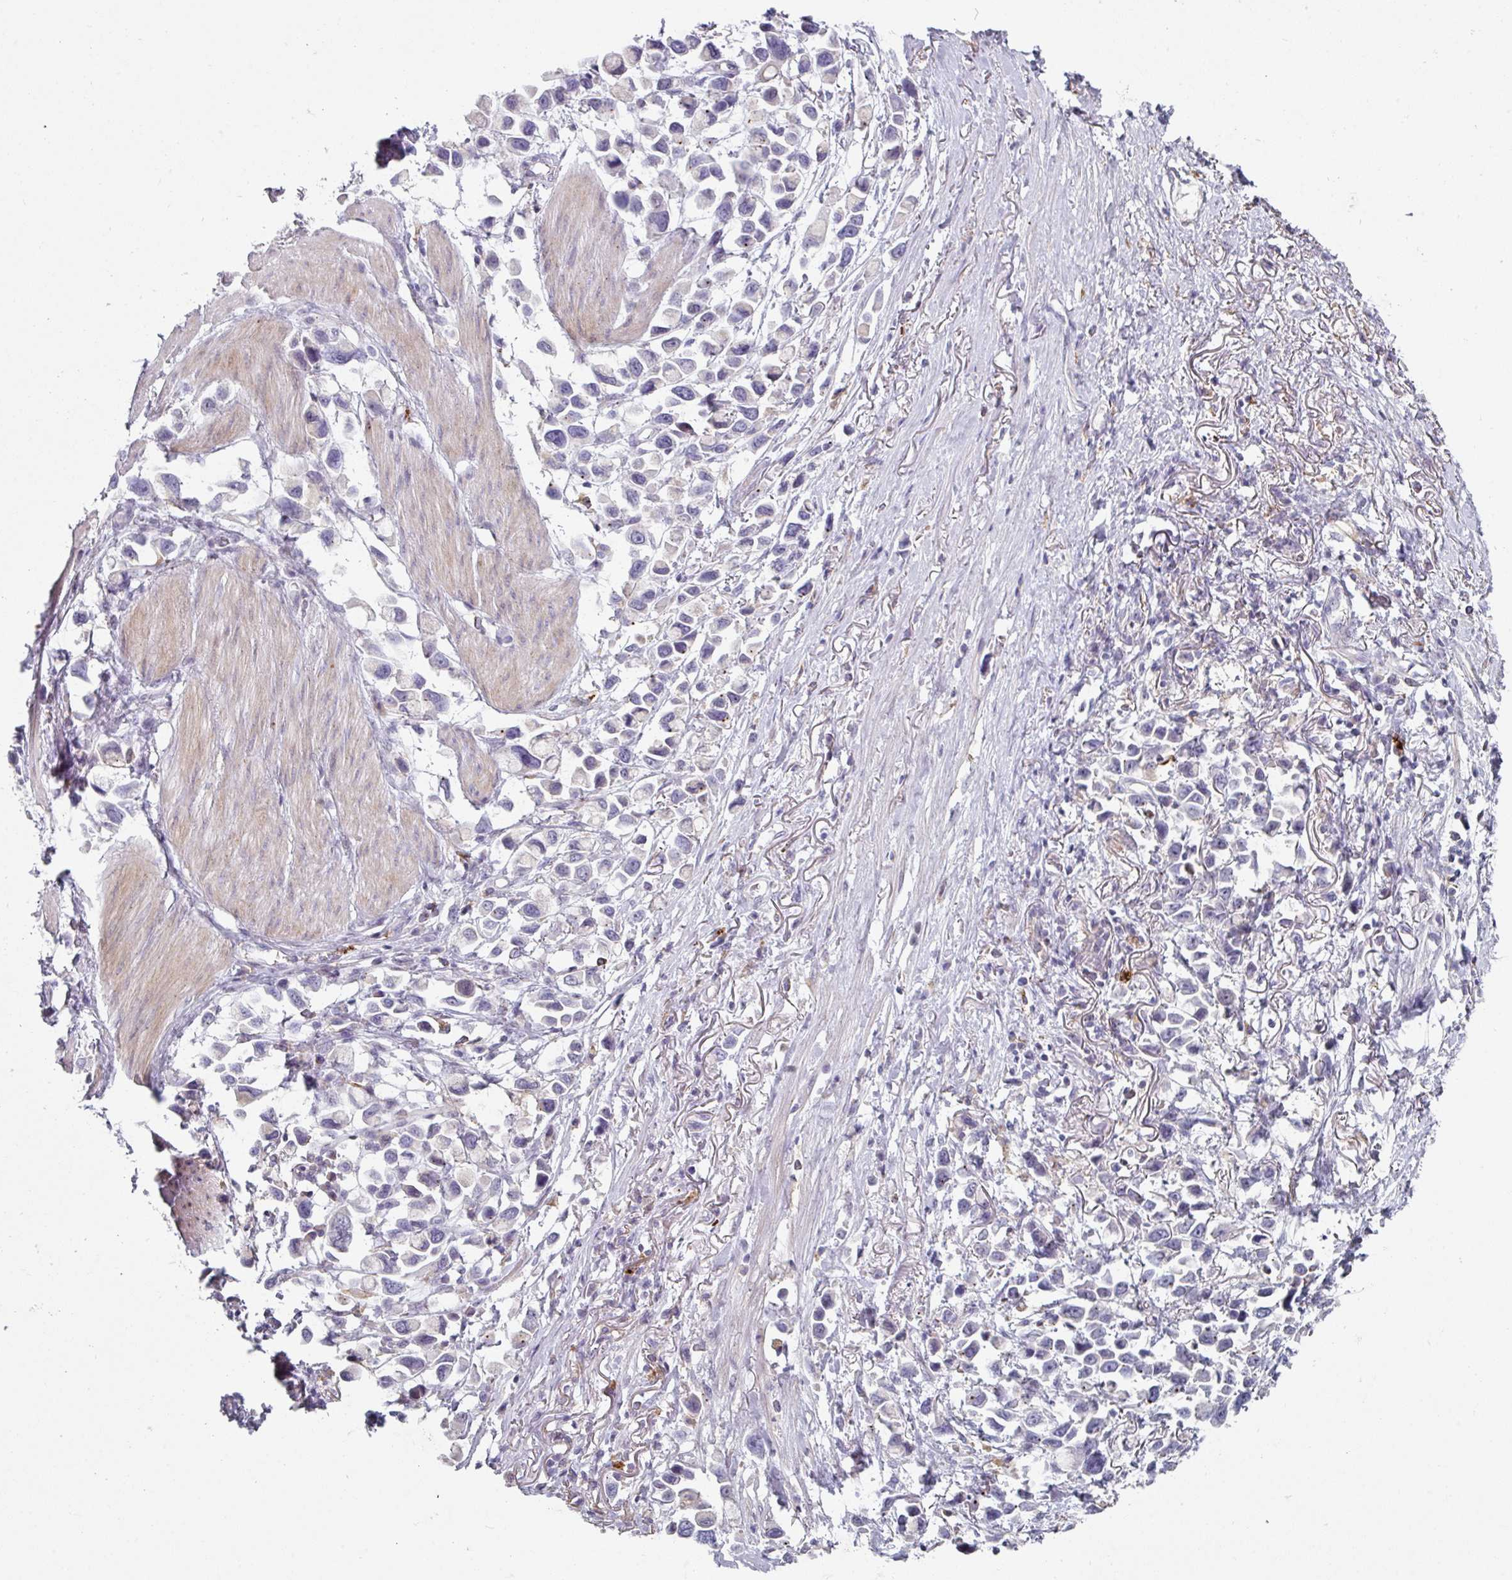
{"staining": {"intensity": "negative", "quantity": "none", "location": "none"}, "tissue": "stomach cancer", "cell_type": "Tumor cells", "image_type": "cancer", "snomed": [{"axis": "morphology", "description": "Adenocarcinoma, NOS"}, {"axis": "topography", "description": "Stomach"}], "caption": "This is an IHC micrograph of stomach cancer. There is no staining in tumor cells.", "gene": "WSB2", "patient": {"sex": "female", "age": 81}}